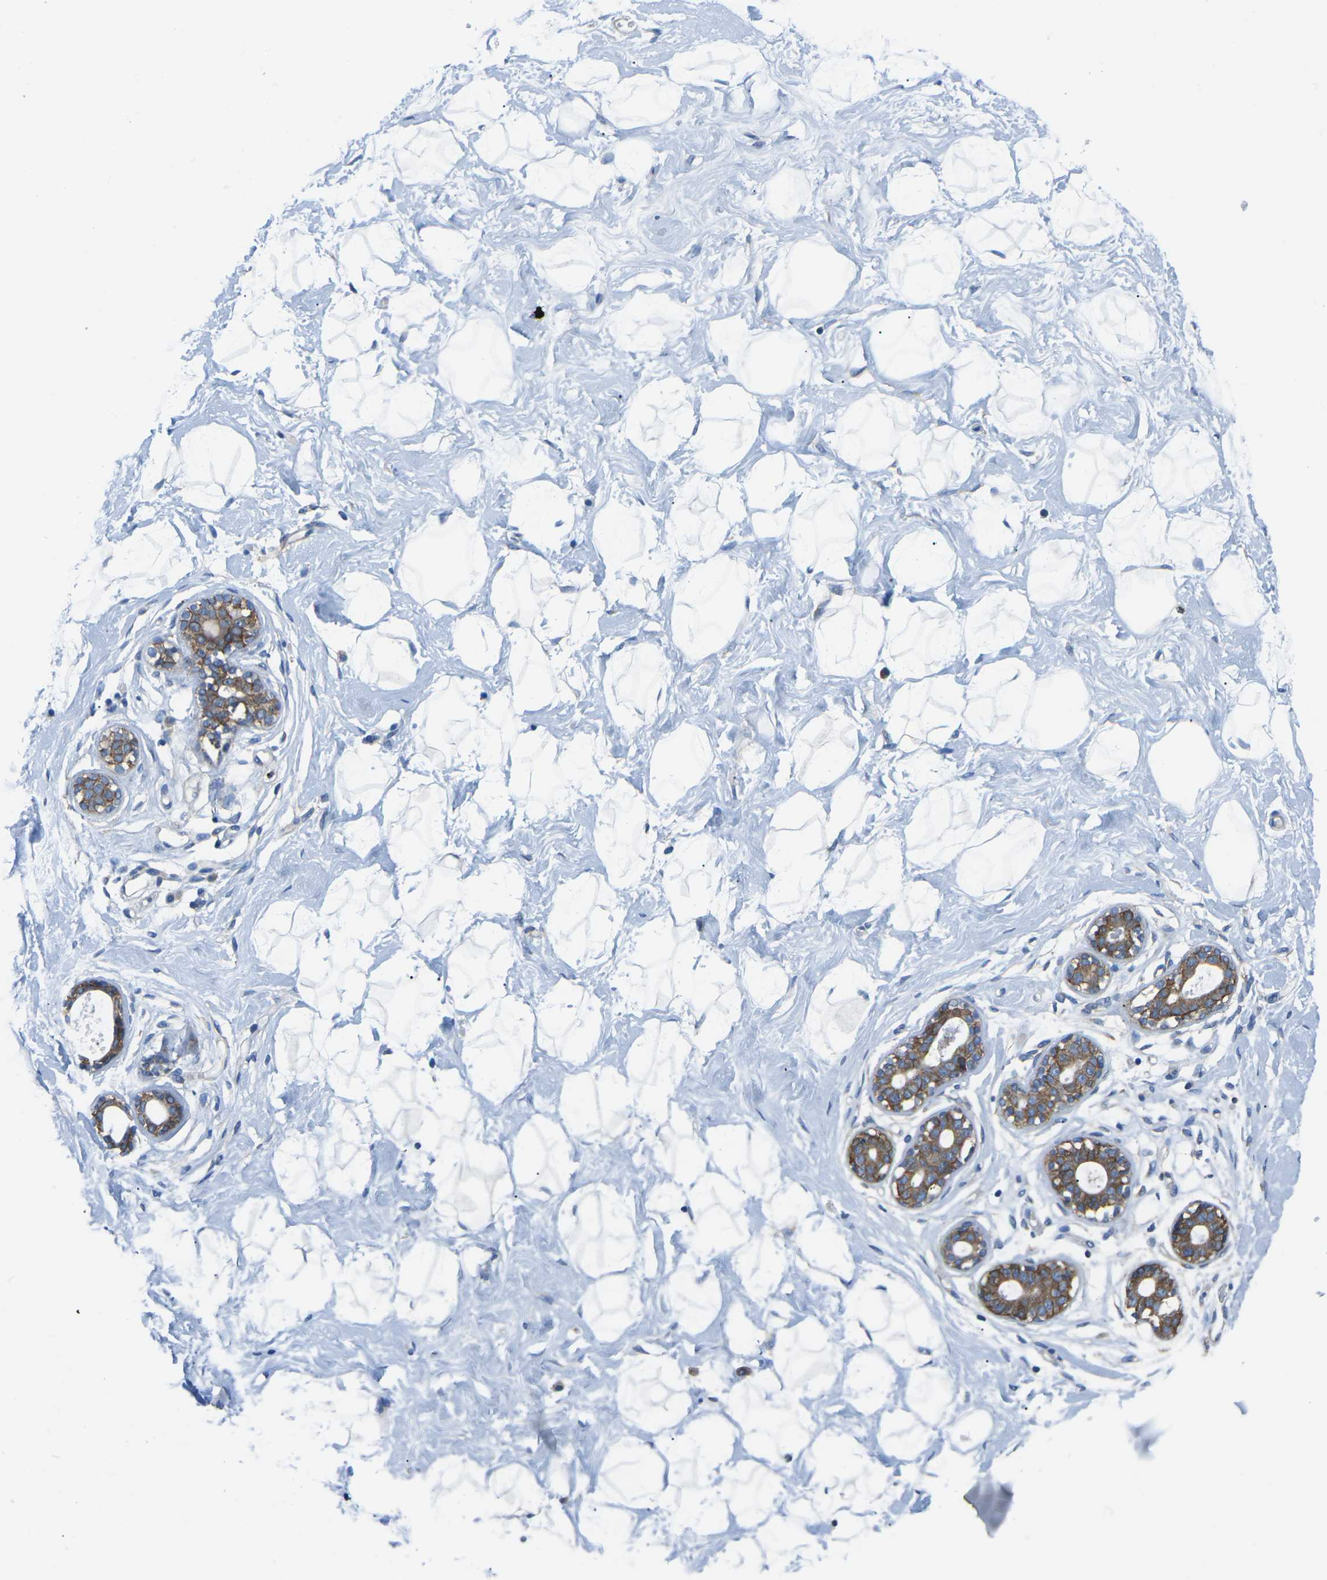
{"staining": {"intensity": "negative", "quantity": "none", "location": "none"}, "tissue": "breast", "cell_type": "Adipocytes", "image_type": "normal", "snomed": [{"axis": "morphology", "description": "Normal tissue, NOS"}, {"axis": "topography", "description": "Breast"}], "caption": "IHC micrograph of normal breast stained for a protein (brown), which reveals no expression in adipocytes. (DAB (3,3'-diaminobenzidine) IHC visualized using brightfield microscopy, high magnification).", "gene": "DLG1", "patient": {"sex": "female", "age": 23}}